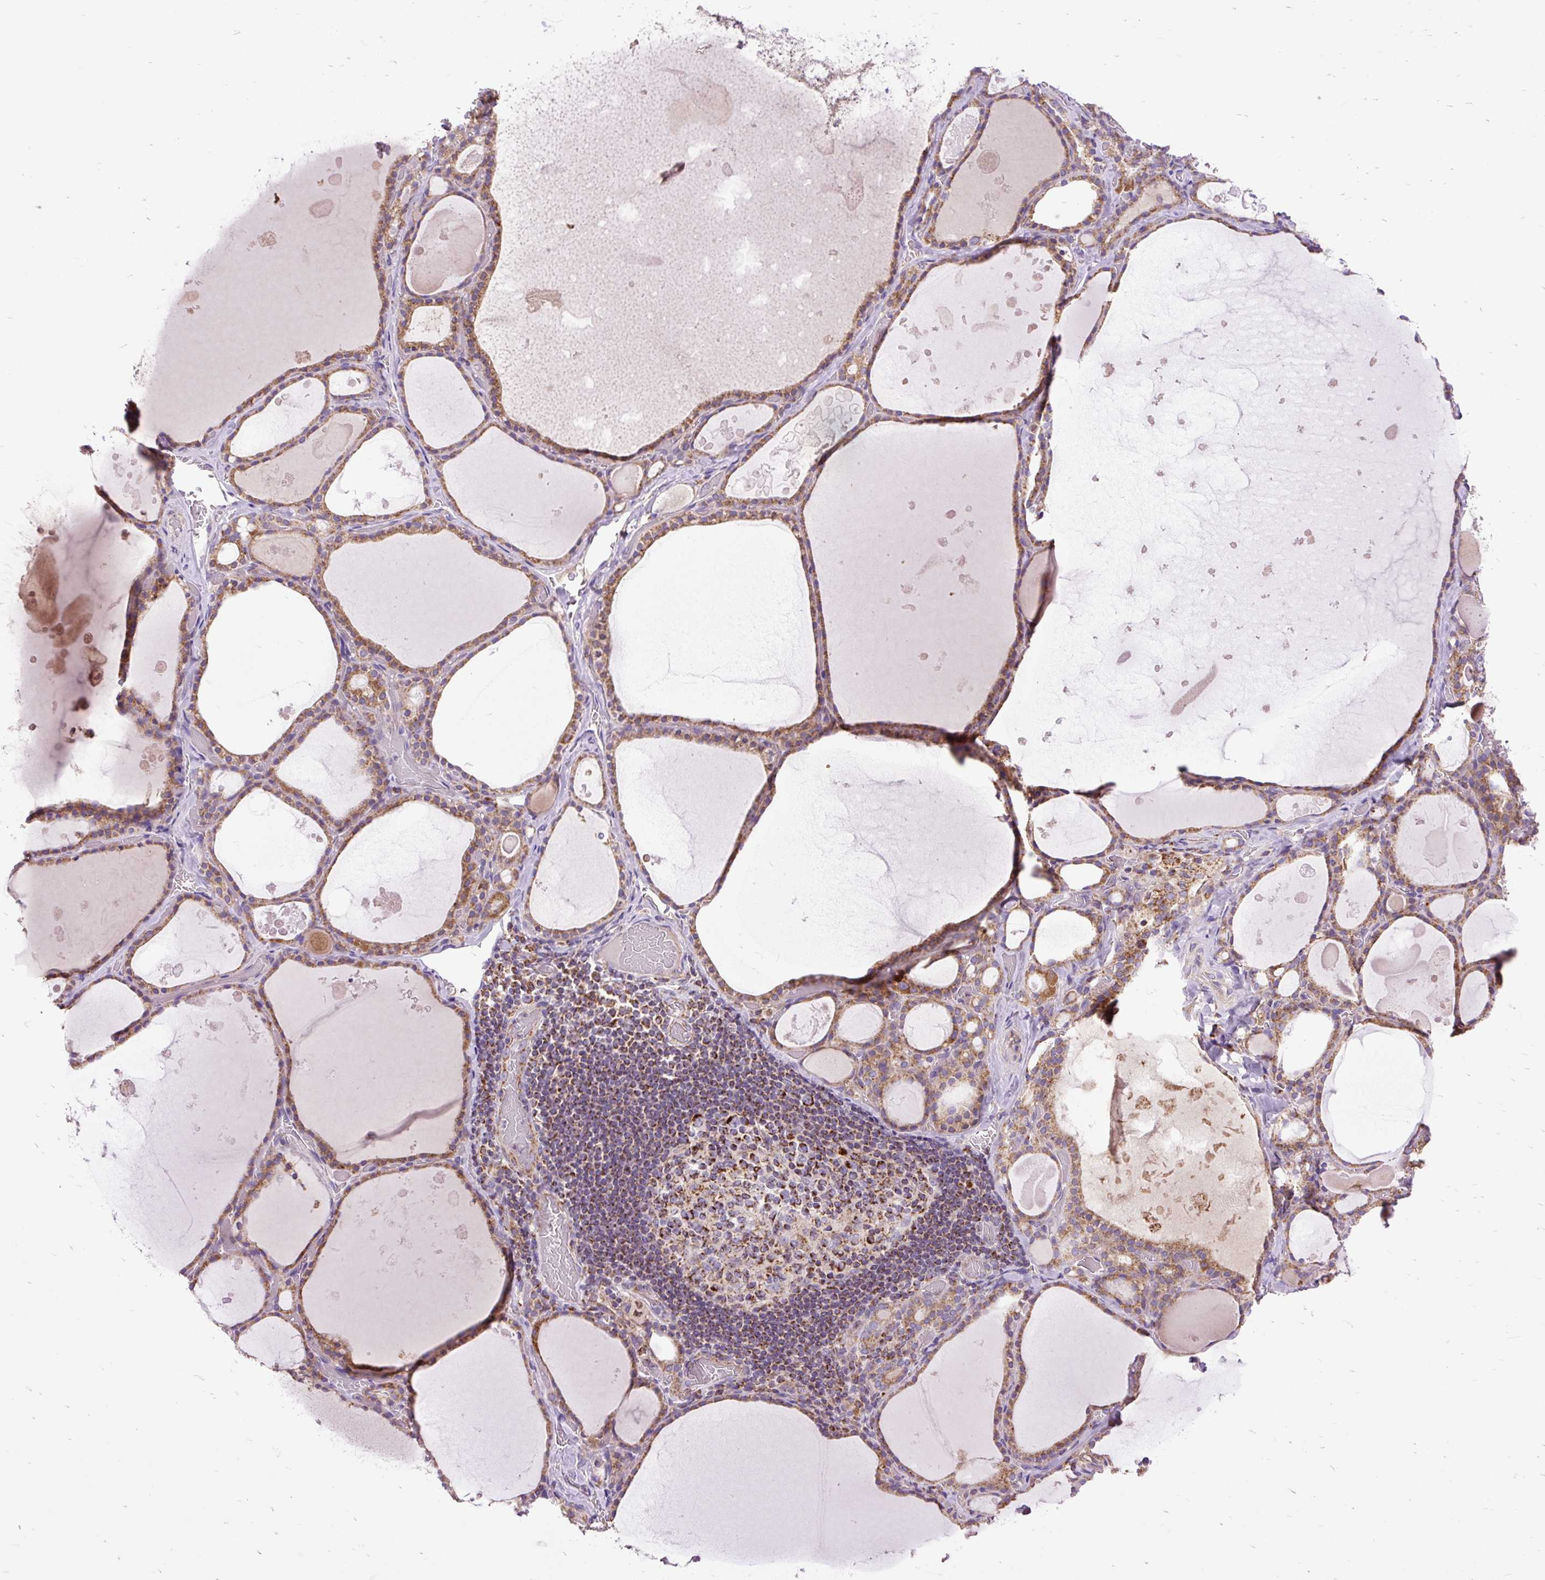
{"staining": {"intensity": "moderate", "quantity": ">75%", "location": "cytoplasmic/membranous"}, "tissue": "thyroid gland", "cell_type": "Glandular cells", "image_type": "normal", "snomed": [{"axis": "morphology", "description": "Normal tissue, NOS"}, {"axis": "topography", "description": "Thyroid gland"}], "caption": "Immunohistochemistry (IHC) photomicrograph of benign thyroid gland stained for a protein (brown), which shows medium levels of moderate cytoplasmic/membranous expression in approximately >75% of glandular cells.", "gene": "TOMM40", "patient": {"sex": "male", "age": 56}}